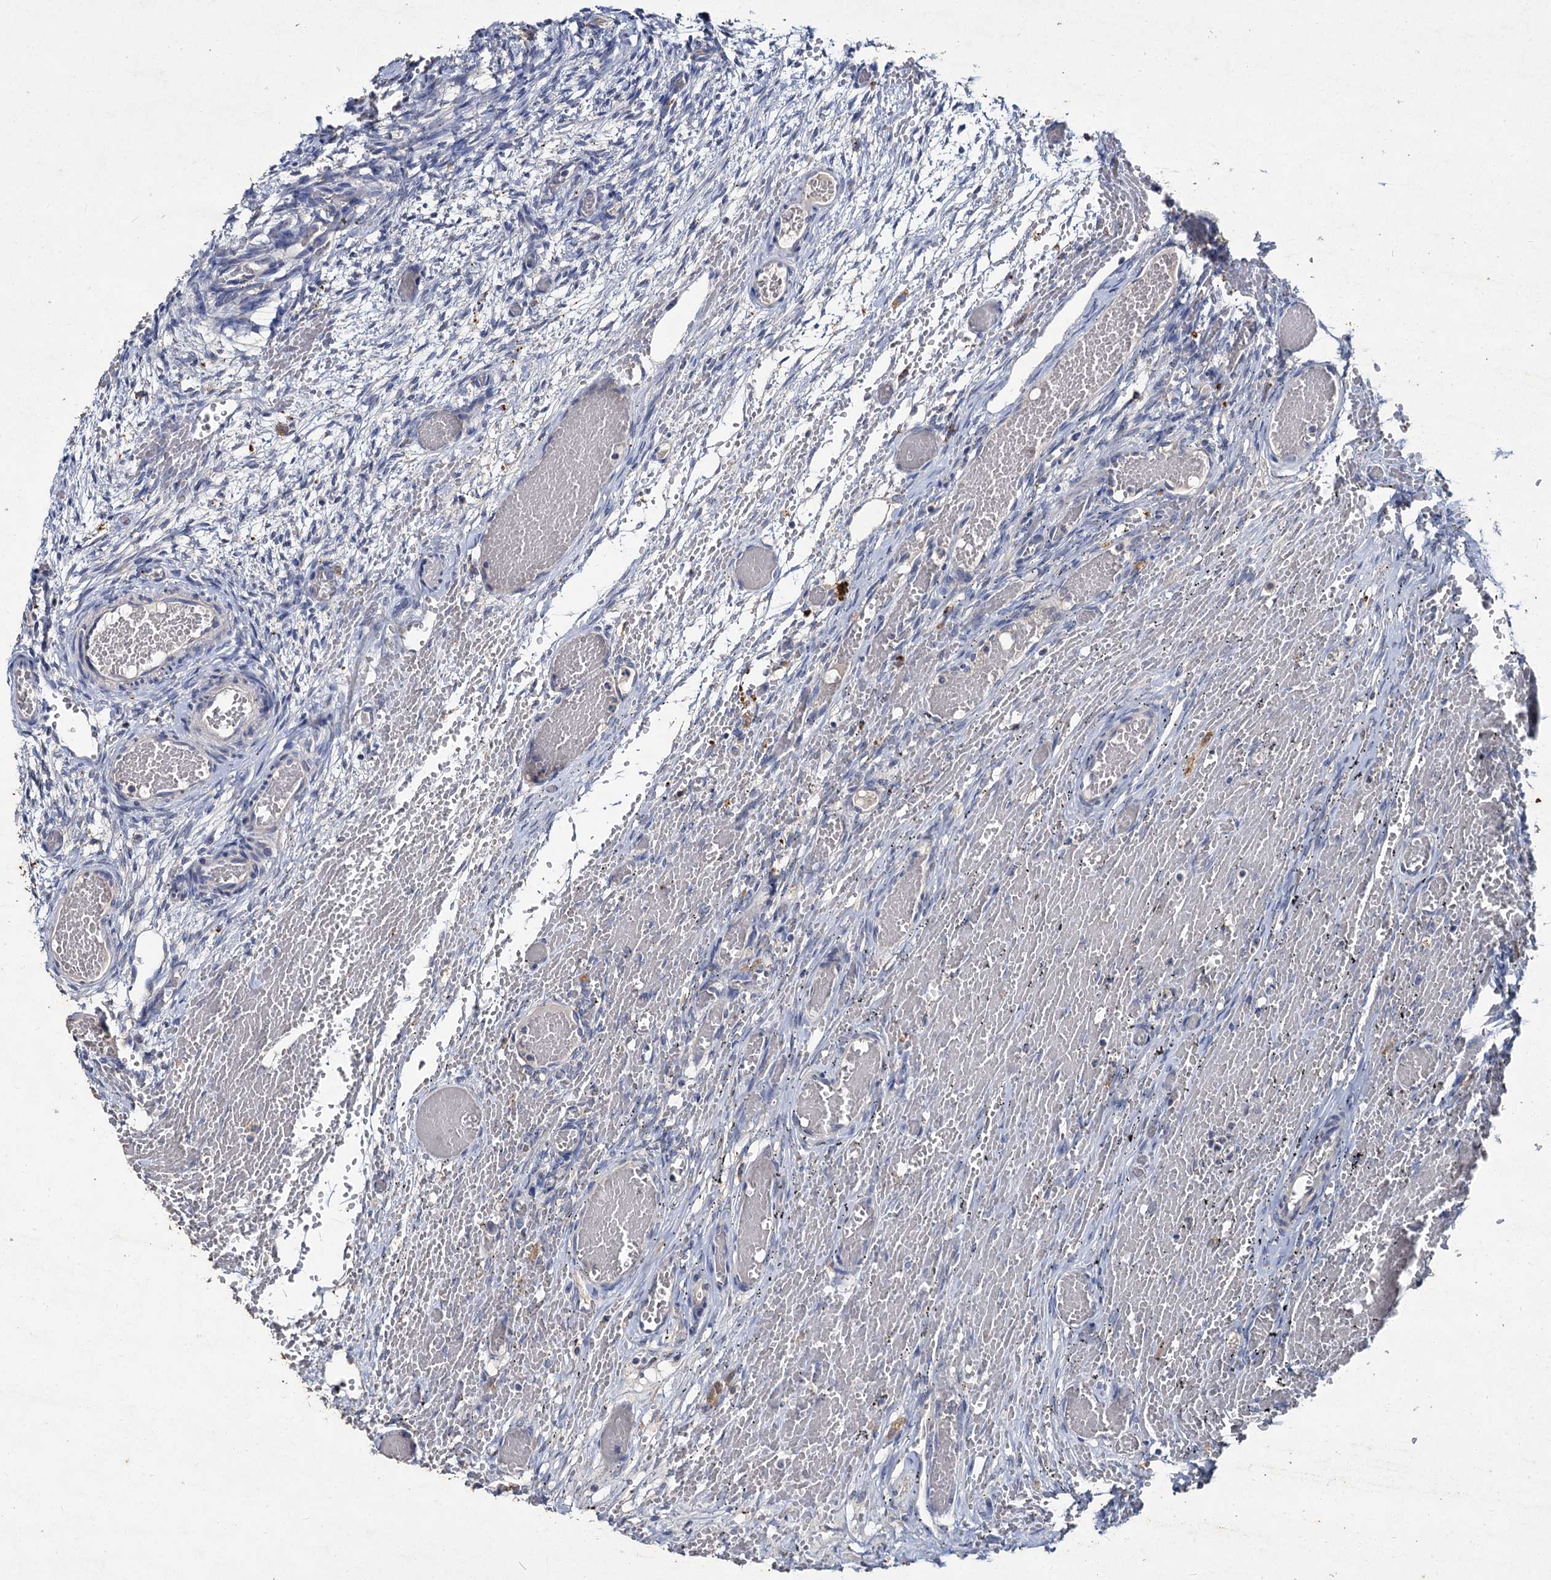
{"staining": {"intensity": "negative", "quantity": "none", "location": "none"}, "tissue": "ovary", "cell_type": "Ovarian stroma cells", "image_type": "normal", "snomed": [{"axis": "morphology", "description": "Adenocarcinoma, NOS"}, {"axis": "topography", "description": "Endometrium"}], "caption": "An image of ovary stained for a protein reveals no brown staining in ovarian stroma cells. (Brightfield microscopy of DAB immunohistochemistry (IHC) at high magnification).", "gene": "ATP9A", "patient": {"sex": "female", "age": 32}}